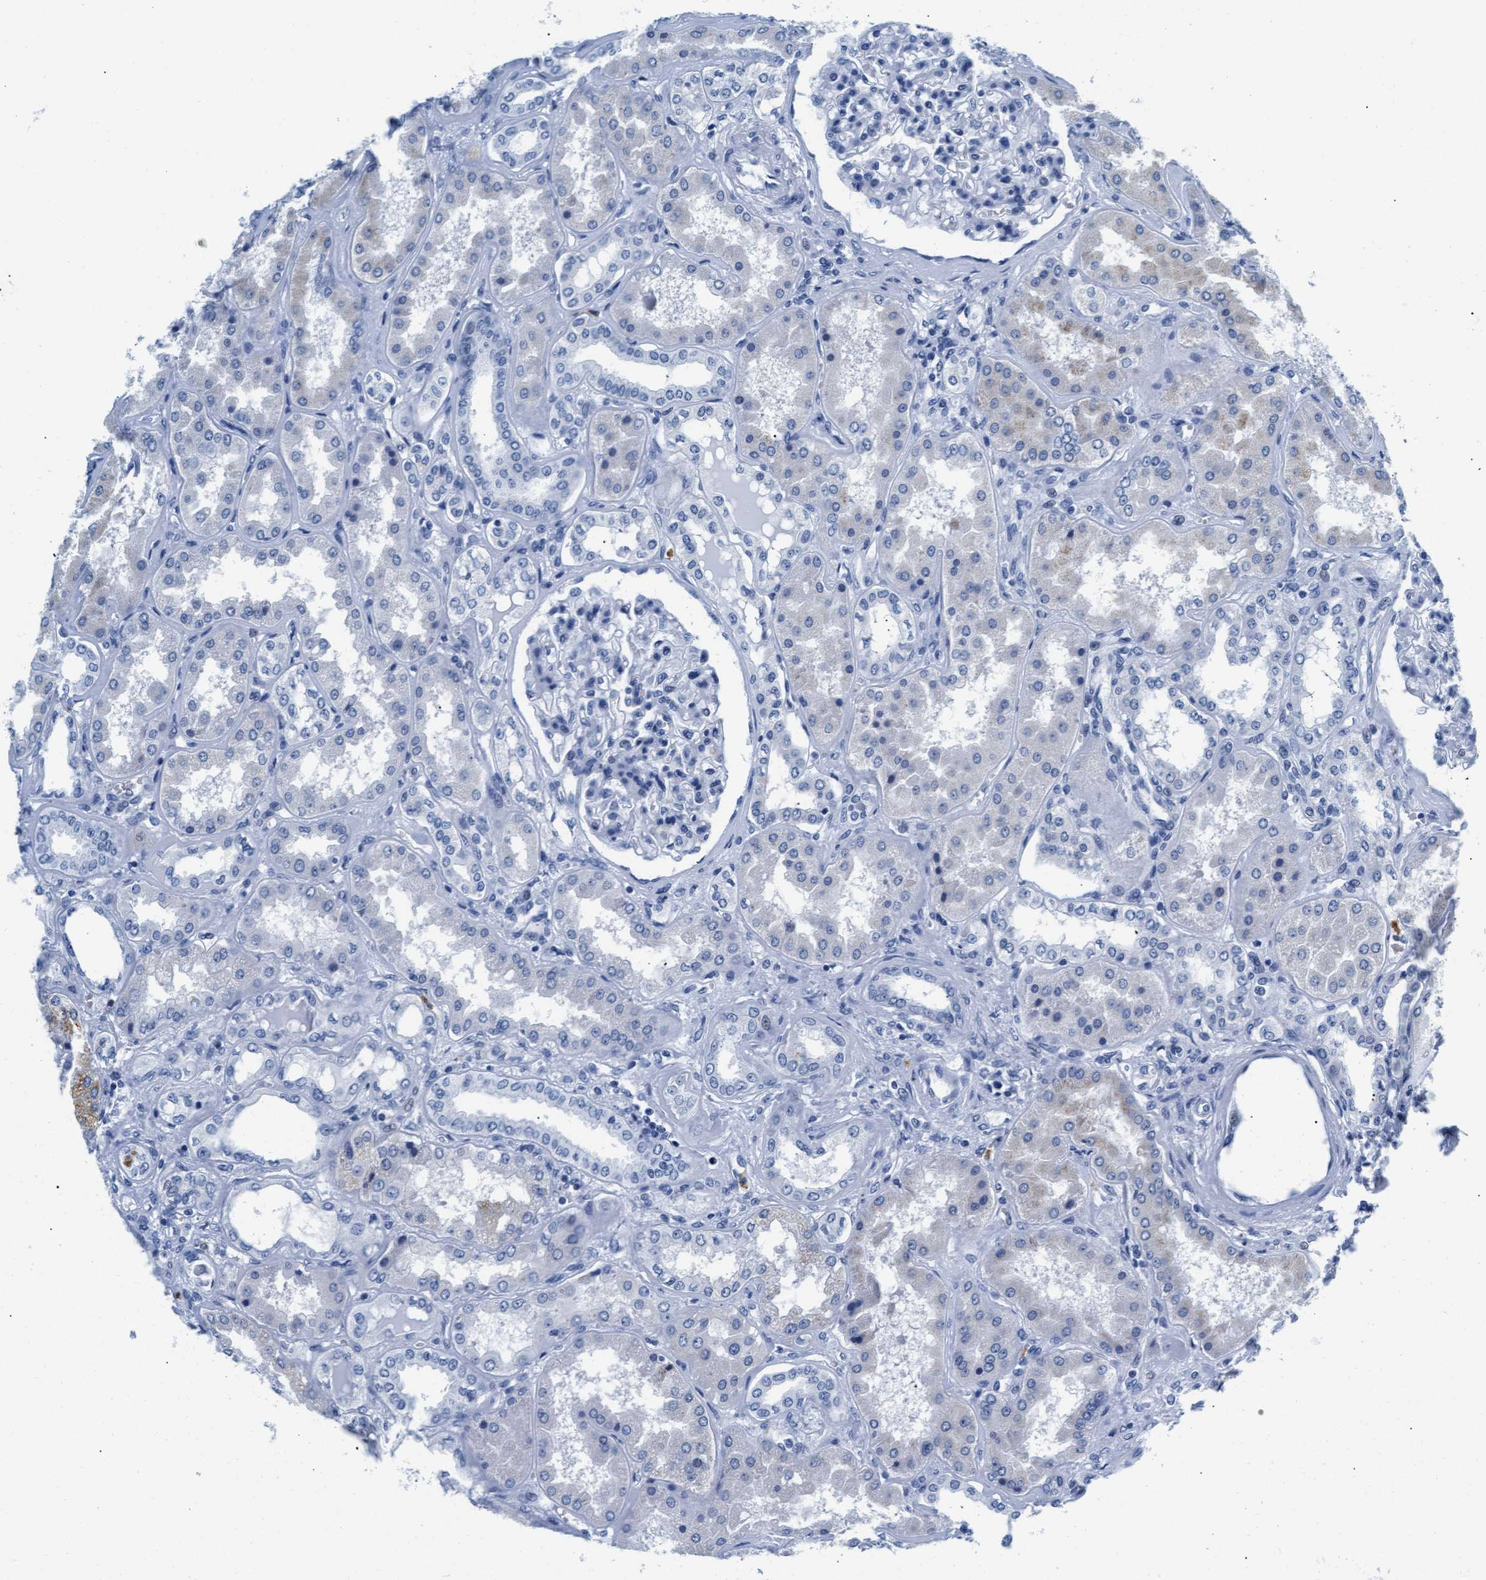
{"staining": {"intensity": "negative", "quantity": "none", "location": "none"}, "tissue": "kidney", "cell_type": "Cells in glomeruli", "image_type": "normal", "snomed": [{"axis": "morphology", "description": "Normal tissue, NOS"}, {"axis": "topography", "description": "Kidney"}], "caption": "High power microscopy micrograph of an IHC micrograph of normal kidney, revealing no significant expression in cells in glomeruli.", "gene": "MMP8", "patient": {"sex": "female", "age": 56}}